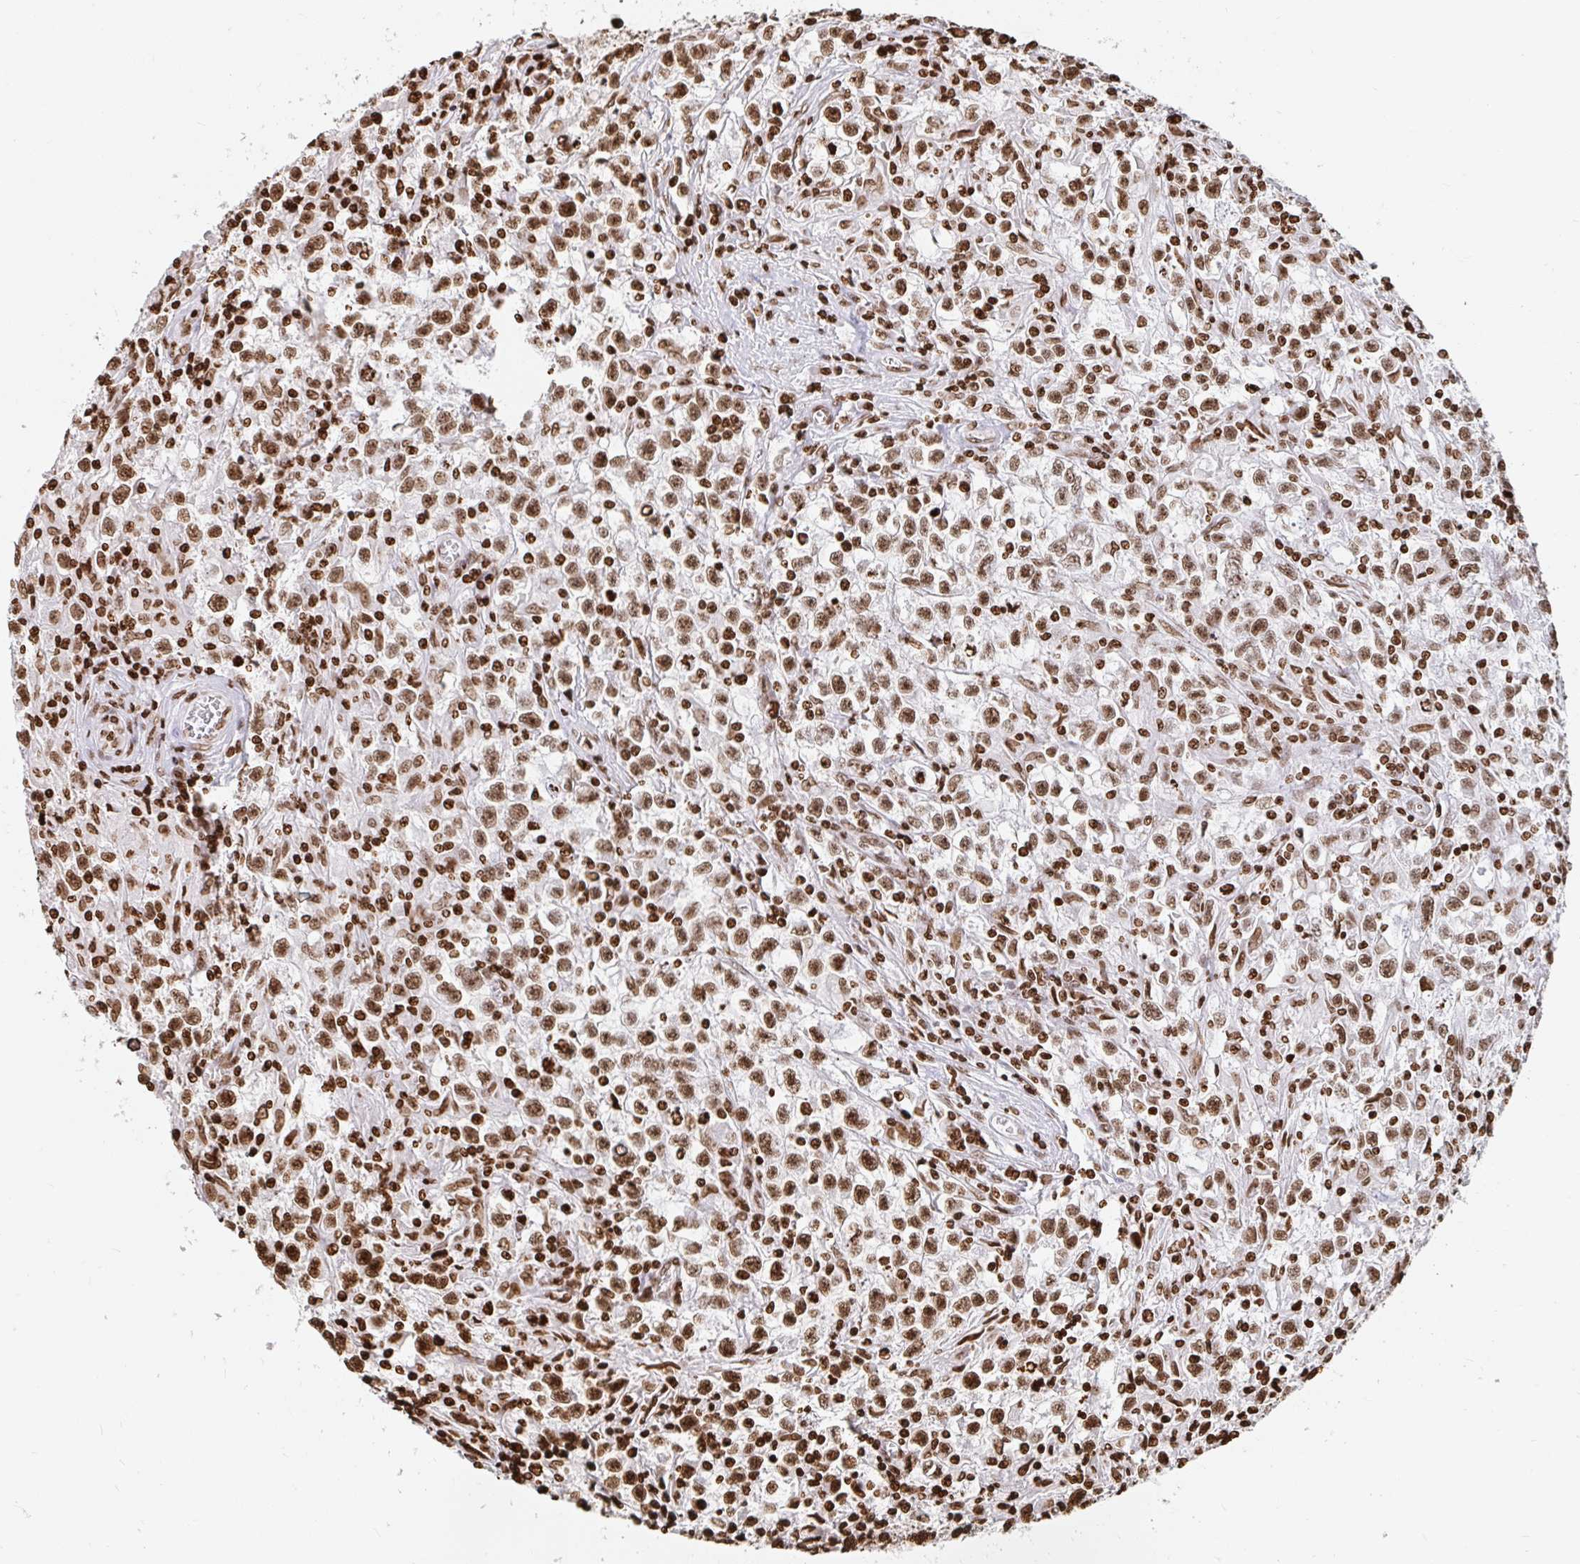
{"staining": {"intensity": "strong", "quantity": ">75%", "location": "nuclear"}, "tissue": "testis cancer", "cell_type": "Tumor cells", "image_type": "cancer", "snomed": [{"axis": "morphology", "description": "Seminoma, NOS"}, {"axis": "topography", "description": "Testis"}], "caption": "Immunohistochemistry of testis cancer (seminoma) reveals high levels of strong nuclear staining in approximately >75% of tumor cells. Nuclei are stained in blue.", "gene": "H2BC5", "patient": {"sex": "male", "age": 31}}